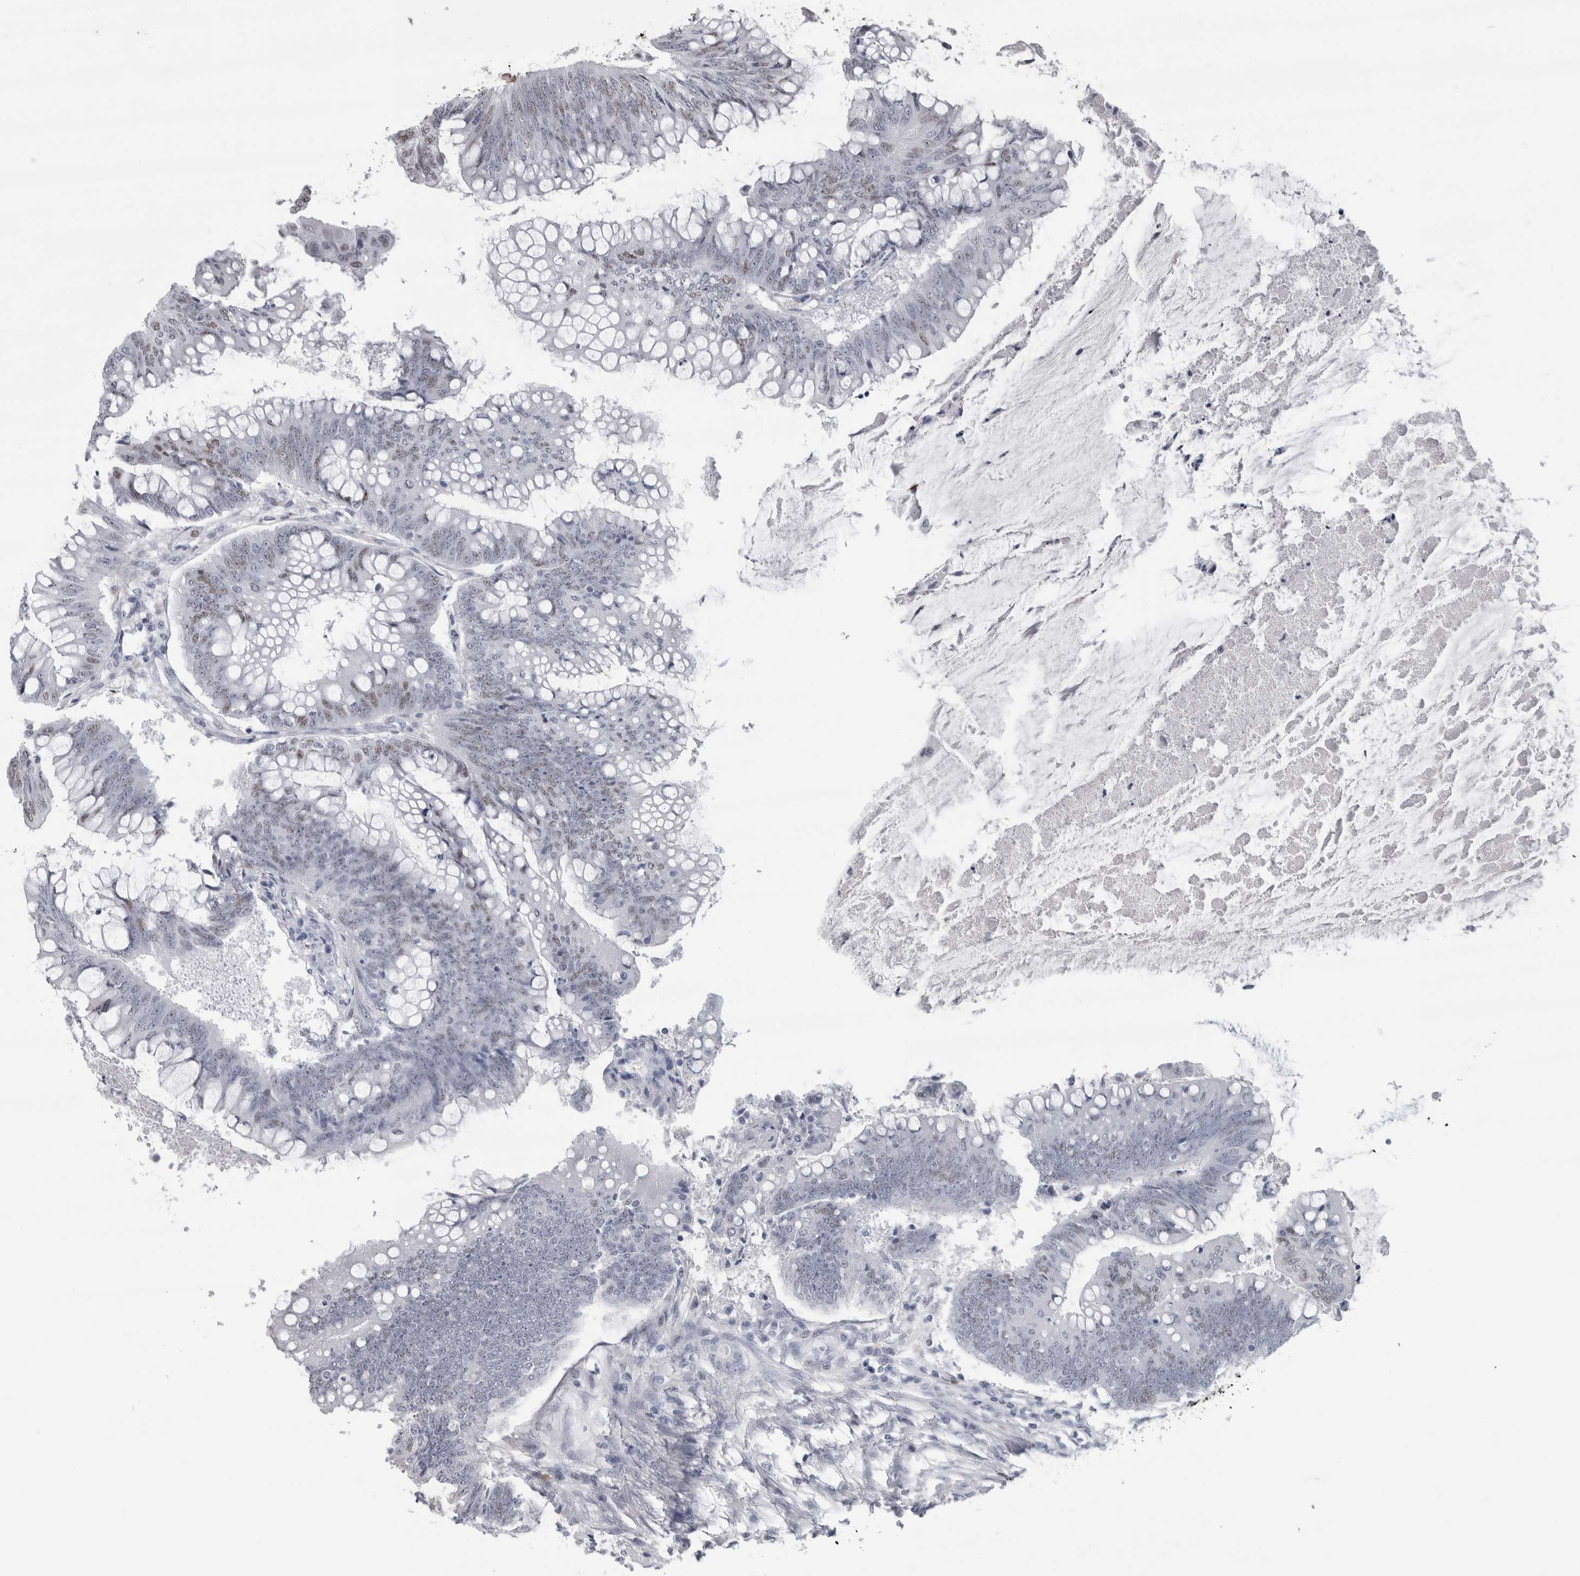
{"staining": {"intensity": "weak", "quantity": "<25%", "location": "nuclear"}, "tissue": "colorectal cancer", "cell_type": "Tumor cells", "image_type": "cancer", "snomed": [{"axis": "morphology", "description": "Adenoma, NOS"}, {"axis": "morphology", "description": "Adenocarcinoma, NOS"}, {"axis": "topography", "description": "Colon"}], "caption": "Immunohistochemical staining of human adenocarcinoma (colorectal) shows no significant expression in tumor cells.", "gene": "POLD2", "patient": {"sex": "male", "age": 79}}